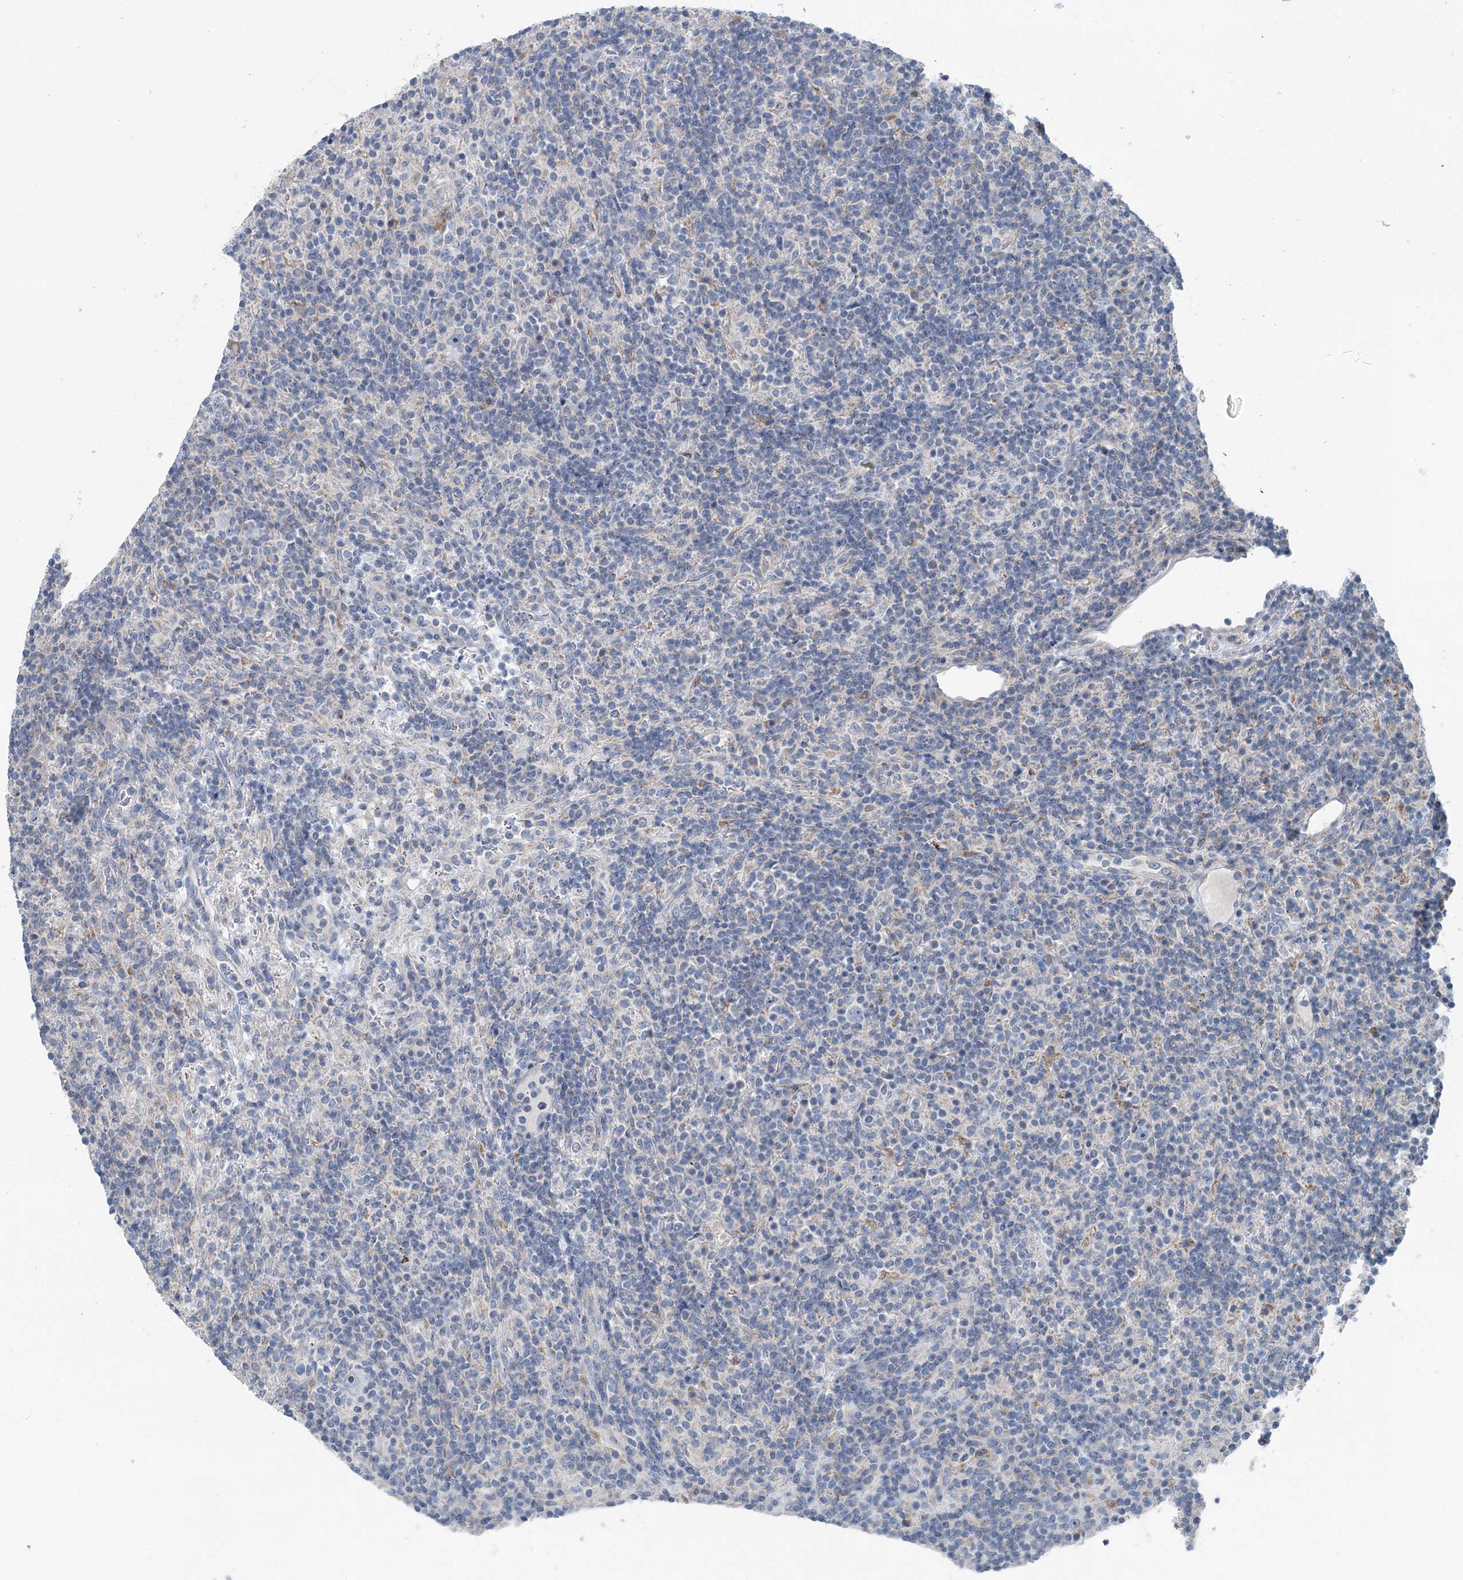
{"staining": {"intensity": "negative", "quantity": "none", "location": "none"}, "tissue": "lymphoma", "cell_type": "Tumor cells", "image_type": "cancer", "snomed": [{"axis": "morphology", "description": "Hodgkin's disease, NOS"}, {"axis": "topography", "description": "Lymph node"}], "caption": "This is a image of immunohistochemistry staining of lymphoma, which shows no expression in tumor cells. (DAB immunohistochemistry (IHC) visualized using brightfield microscopy, high magnification).", "gene": "MARK2", "patient": {"sex": "male", "age": 70}}